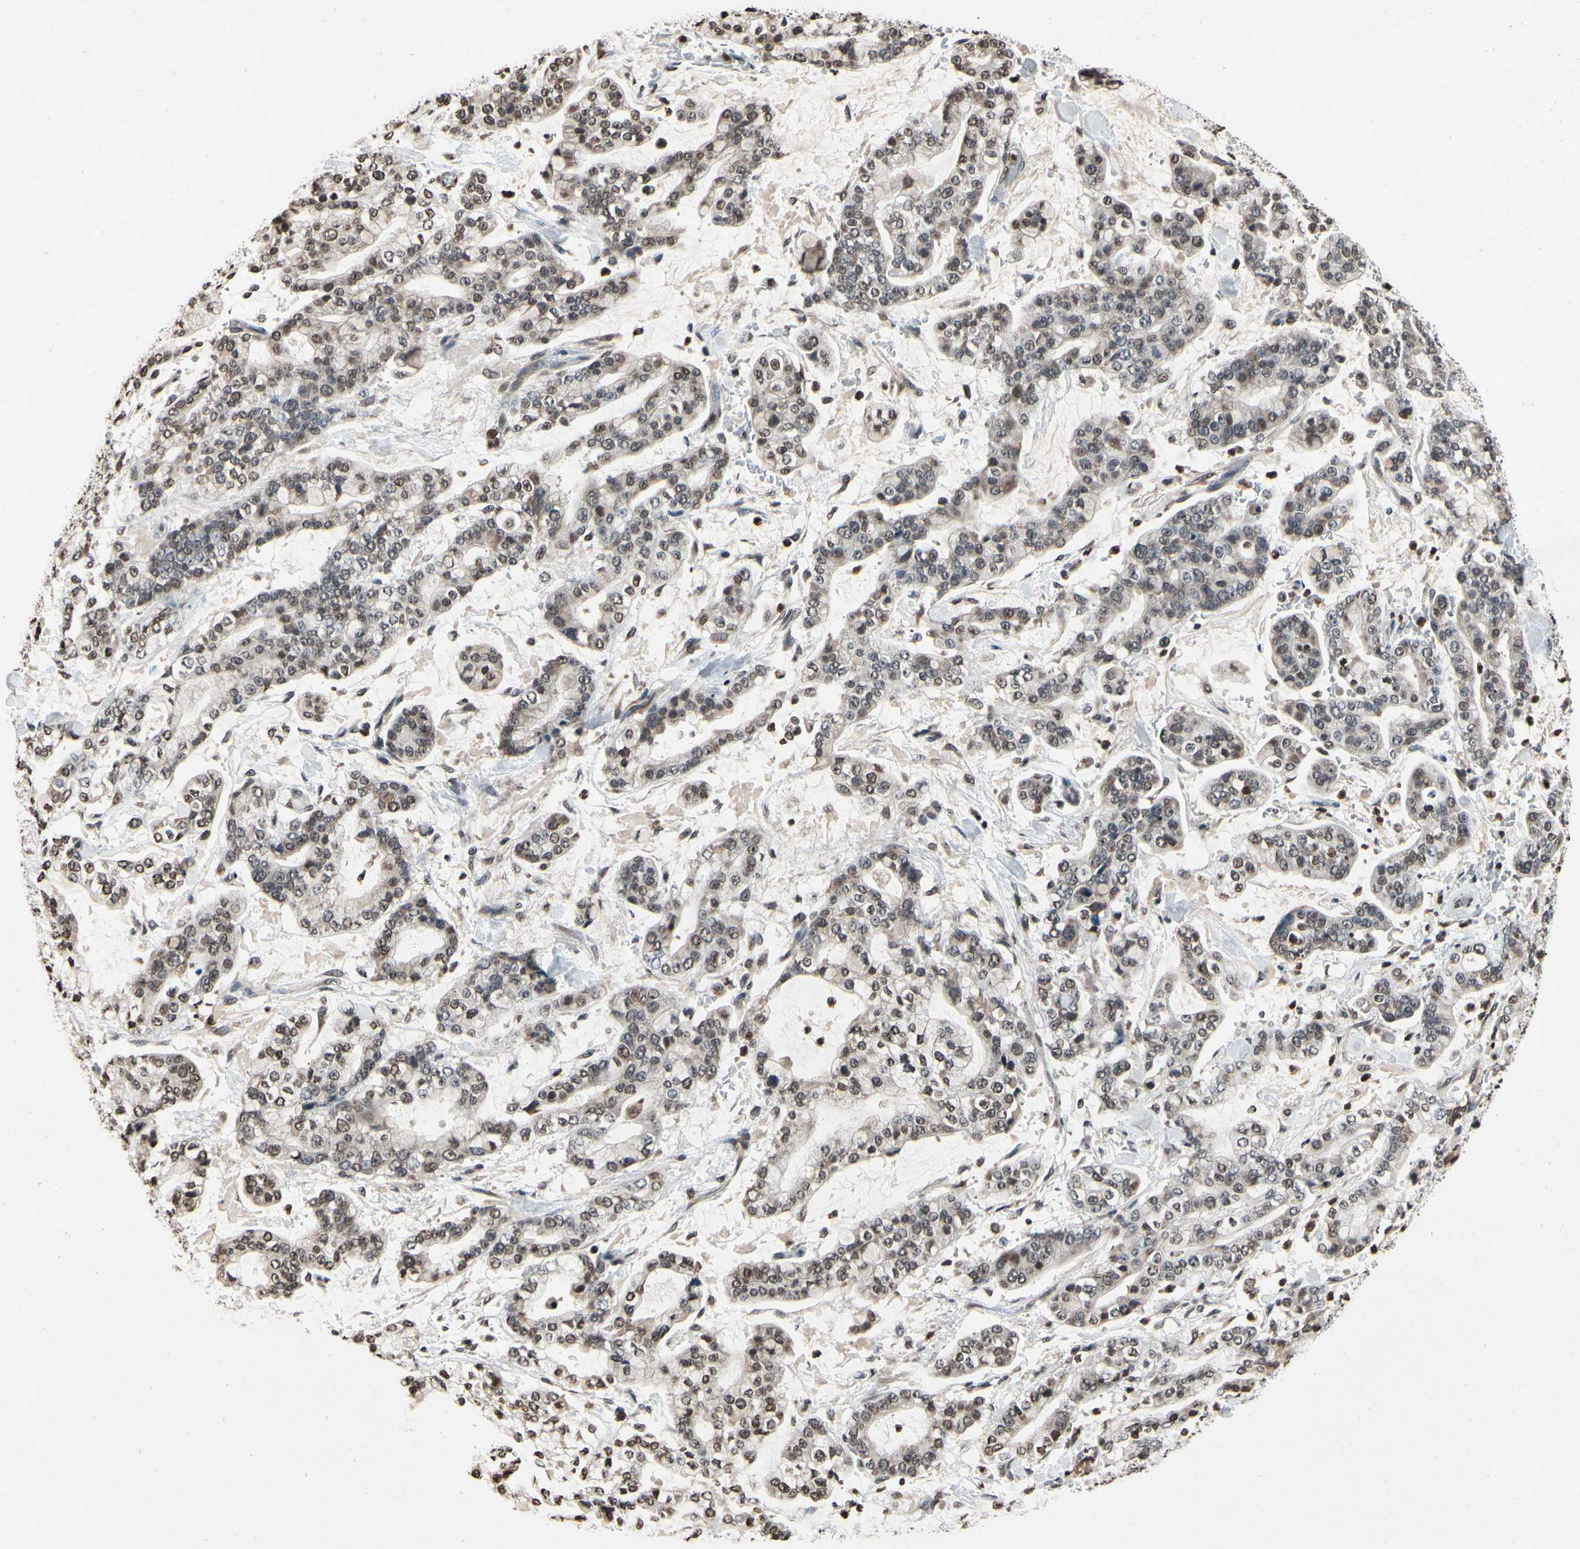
{"staining": {"intensity": "negative", "quantity": "none", "location": "none"}, "tissue": "stomach cancer", "cell_type": "Tumor cells", "image_type": "cancer", "snomed": [{"axis": "morphology", "description": "Normal tissue, NOS"}, {"axis": "morphology", "description": "Adenocarcinoma, NOS"}, {"axis": "topography", "description": "Stomach, upper"}, {"axis": "topography", "description": "Stomach"}], "caption": "Immunohistochemistry photomicrograph of stomach cancer stained for a protein (brown), which displays no positivity in tumor cells.", "gene": "HIPK2", "patient": {"sex": "male", "age": 76}}